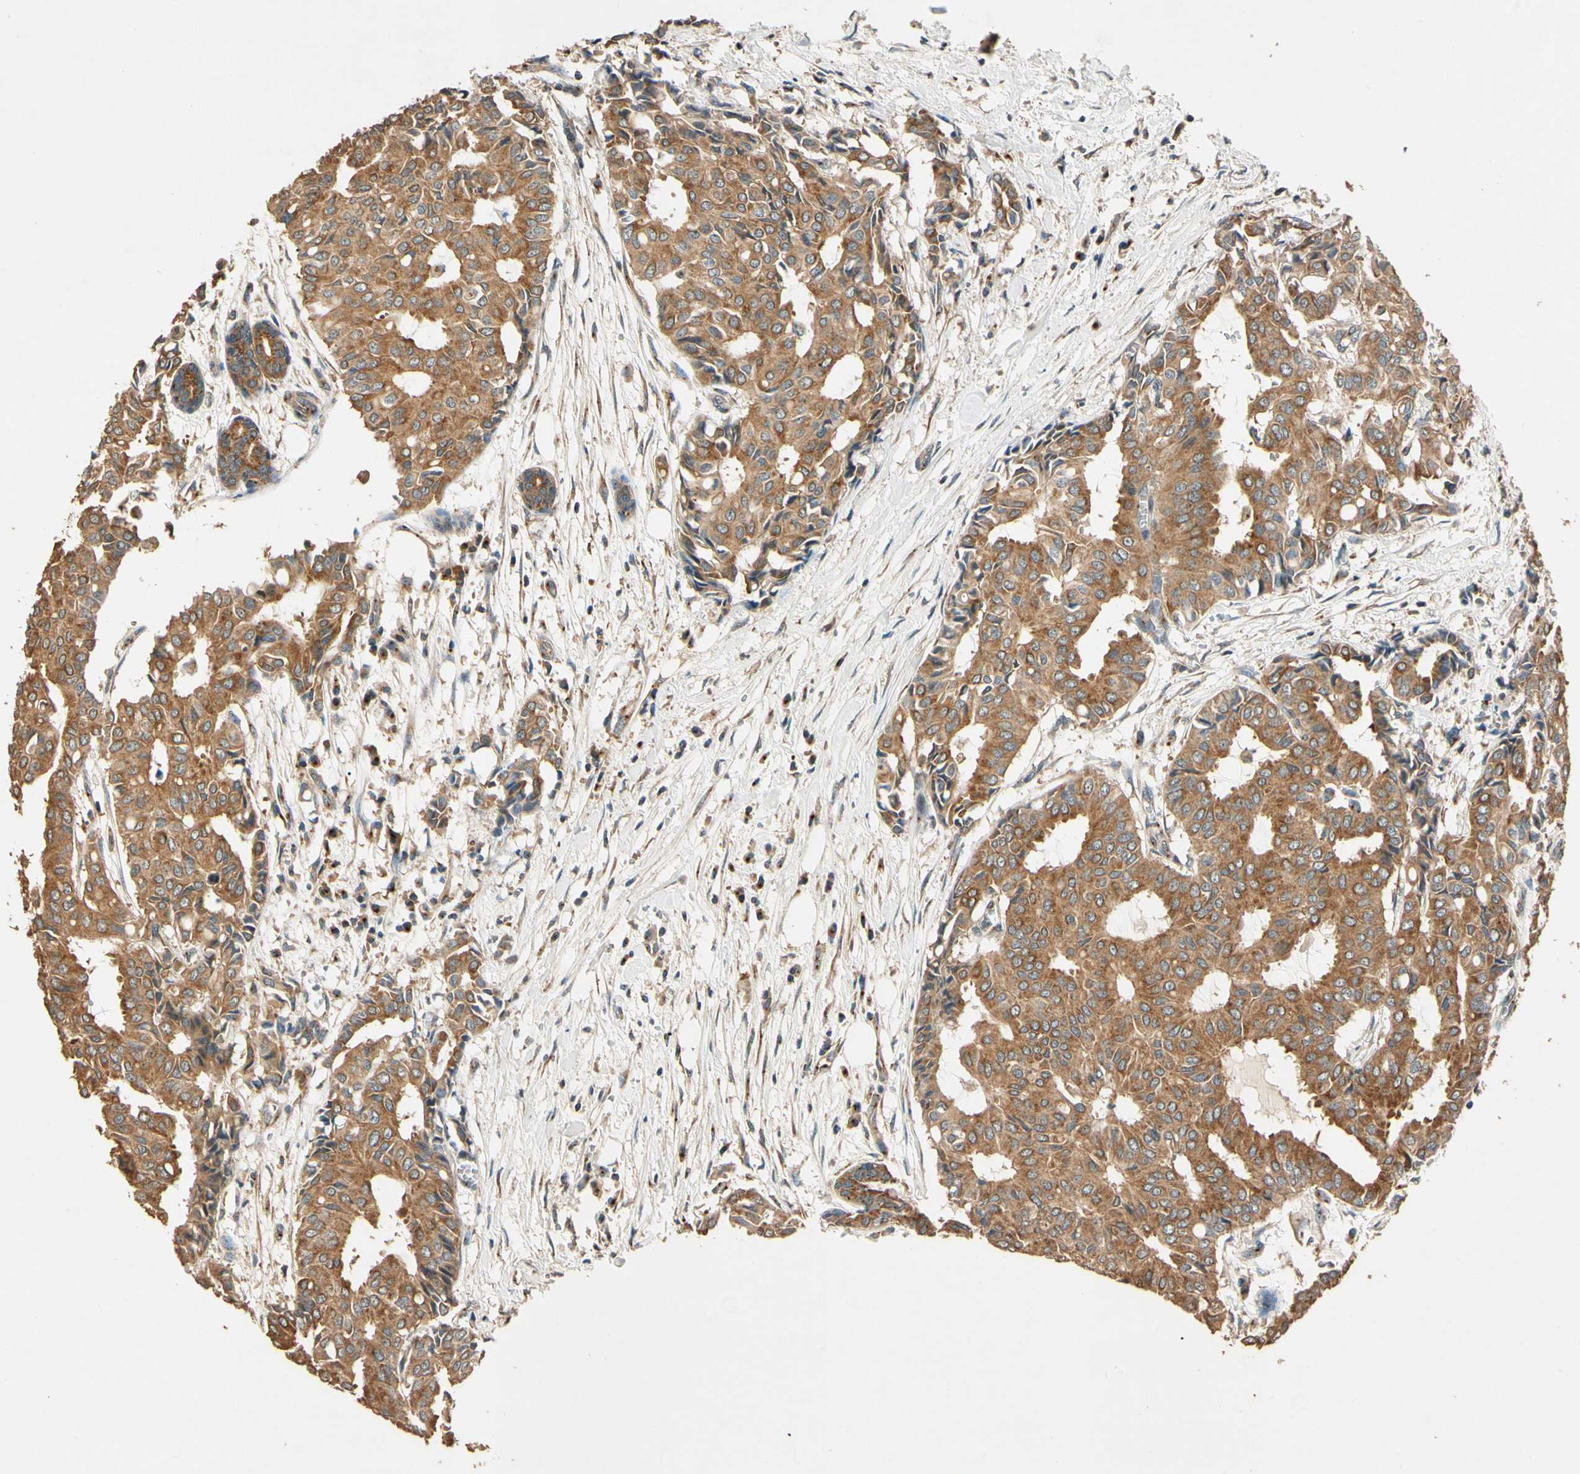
{"staining": {"intensity": "moderate", "quantity": ">75%", "location": "cytoplasmic/membranous"}, "tissue": "head and neck cancer", "cell_type": "Tumor cells", "image_type": "cancer", "snomed": [{"axis": "morphology", "description": "Adenocarcinoma, NOS"}, {"axis": "topography", "description": "Salivary gland"}, {"axis": "topography", "description": "Head-Neck"}], "caption": "Moderate cytoplasmic/membranous staining for a protein is seen in about >75% of tumor cells of head and neck cancer (adenocarcinoma) using immunohistochemistry (IHC).", "gene": "AKAP9", "patient": {"sex": "female", "age": 59}}